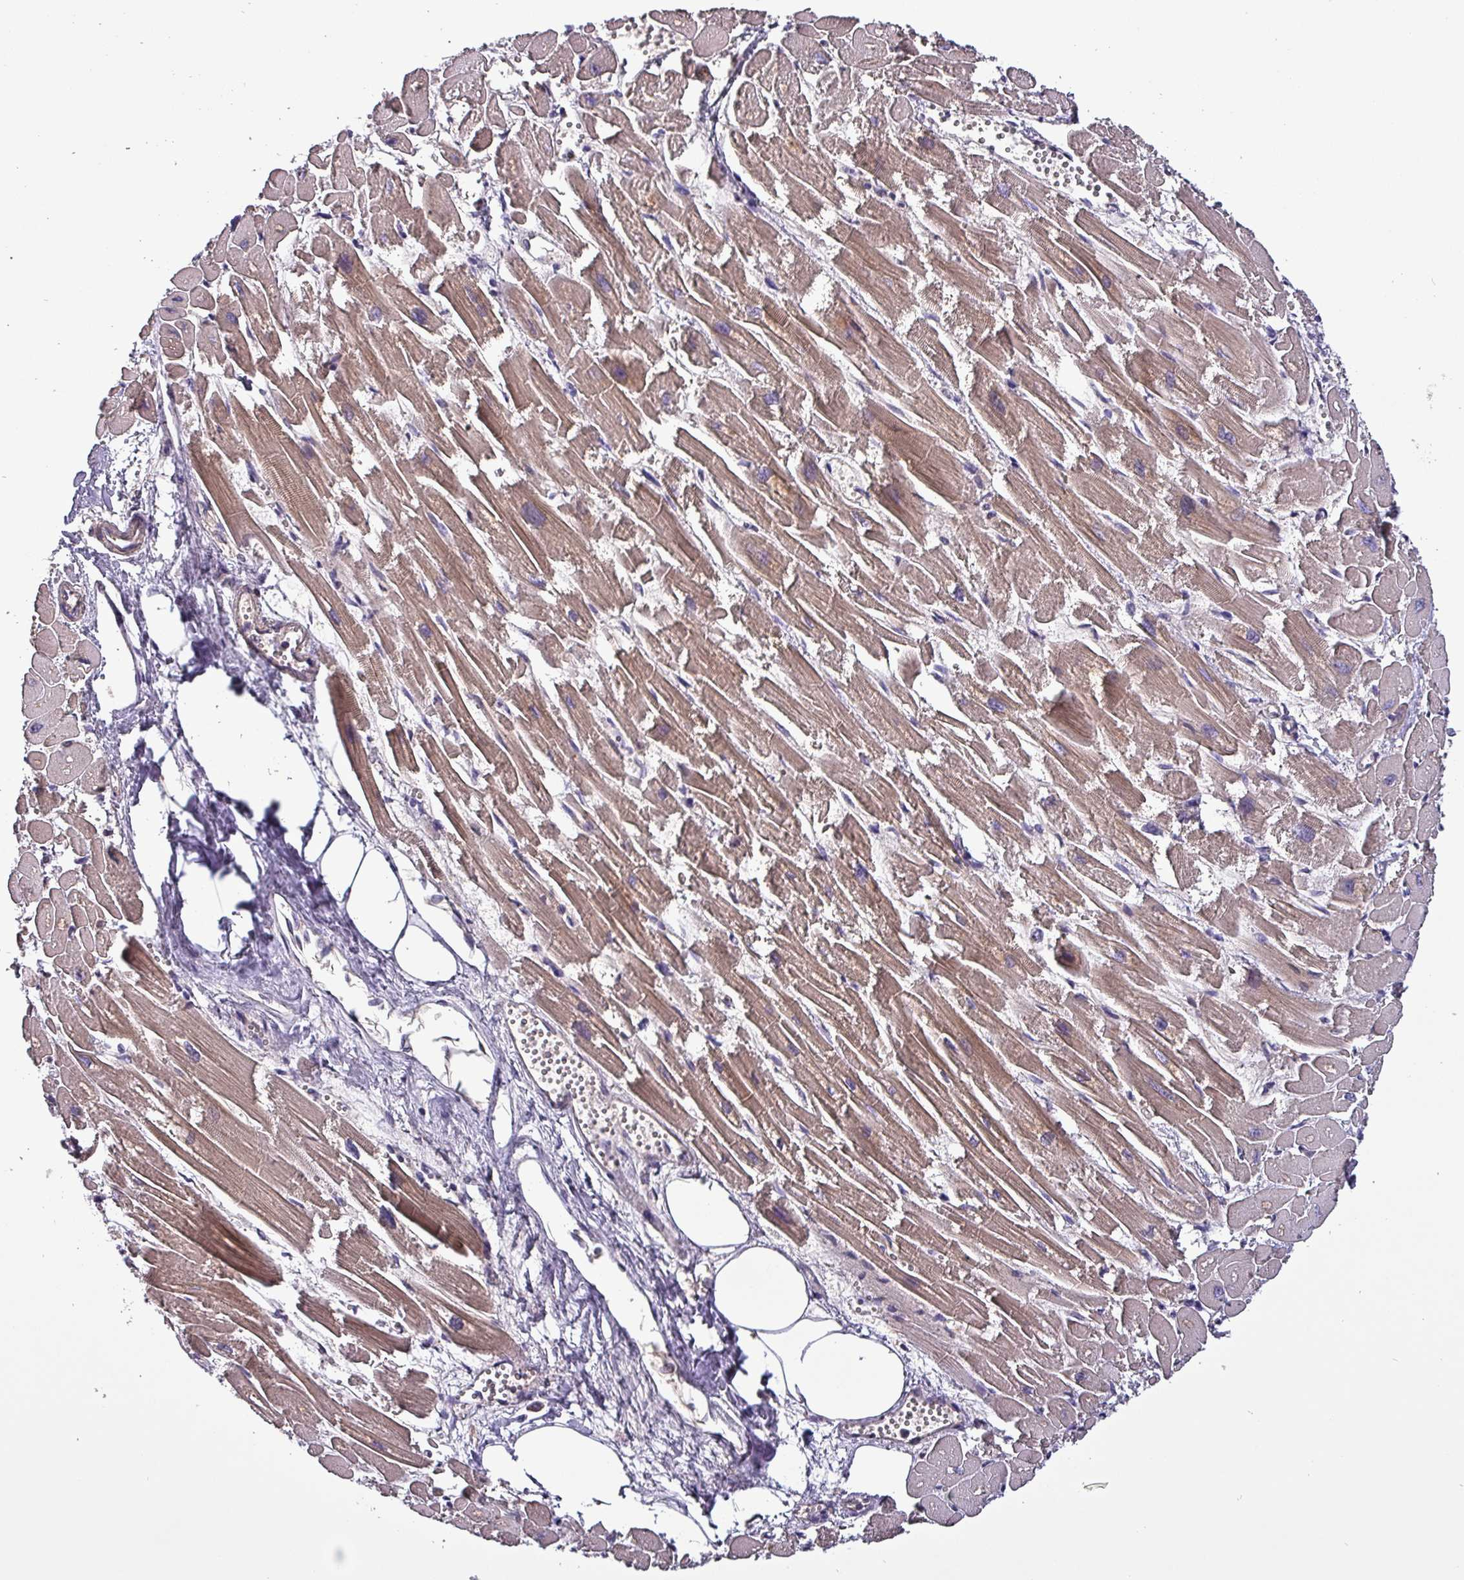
{"staining": {"intensity": "moderate", "quantity": ">75%", "location": "cytoplasmic/membranous"}, "tissue": "heart muscle", "cell_type": "Cardiomyocytes", "image_type": "normal", "snomed": [{"axis": "morphology", "description": "Normal tissue, NOS"}, {"axis": "topography", "description": "Heart"}], "caption": "Heart muscle stained with a brown dye reveals moderate cytoplasmic/membranous positive expression in approximately >75% of cardiomyocytes.", "gene": "PAFAH1B2", "patient": {"sex": "male", "age": 54}}